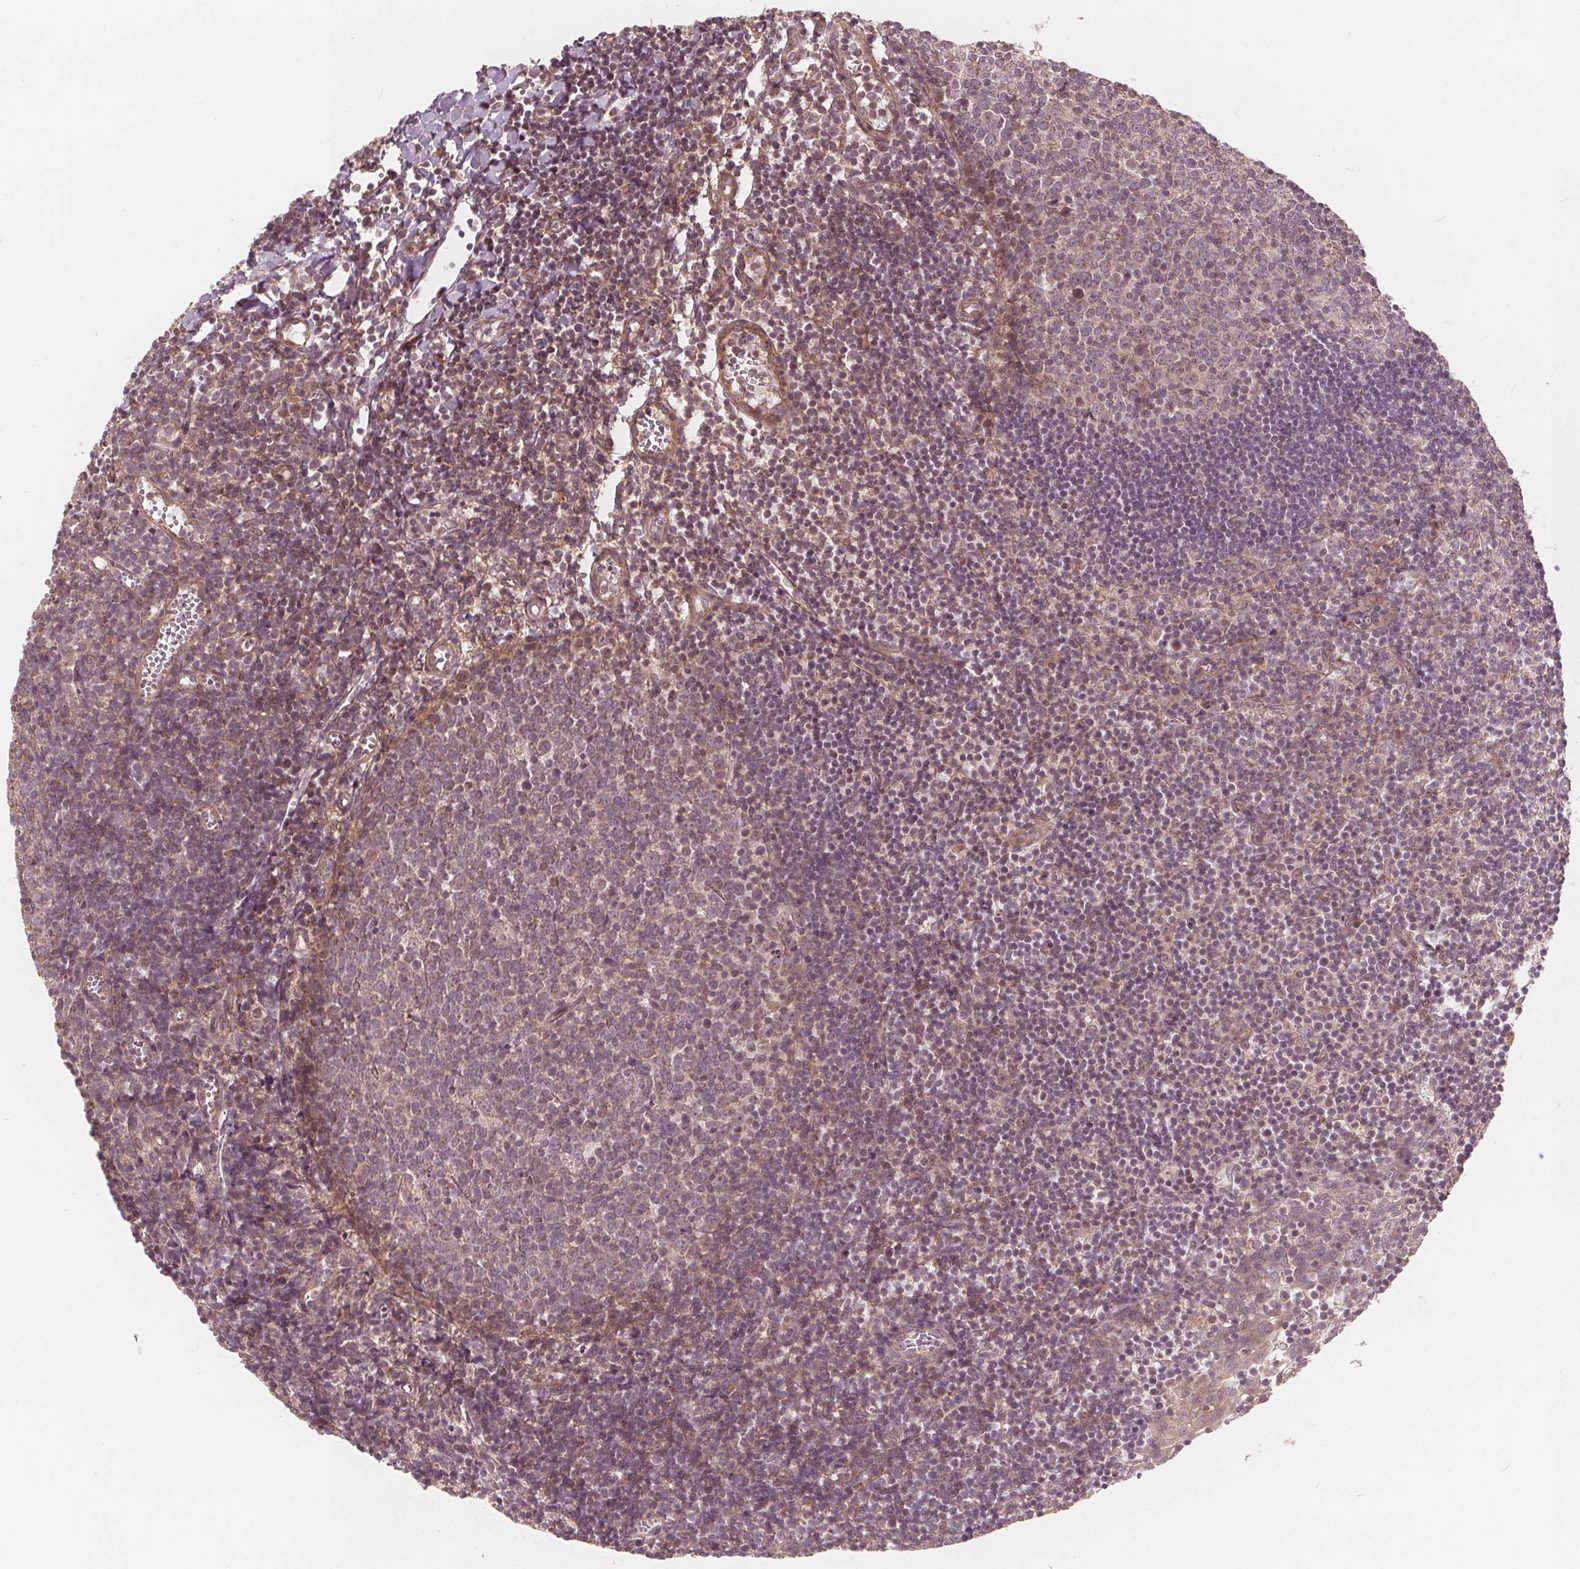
{"staining": {"intensity": "negative", "quantity": "none", "location": "none"}, "tissue": "lymph node", "cell_type": "Germinal center cells", "image_type": "normal", "snomed": [{"axis": "morphology", "description": "Normal tissue, NOS"}, {"axis": "topography", "description": "Lymph node"}], "caption": "IHC of benign lymph node exhibits no staining in germinal center cells. (DAB immunohistochemistry with hematoxylin counter stain).", "gene": "SNX12", "patient": {"sex": "female", "age": 21}}